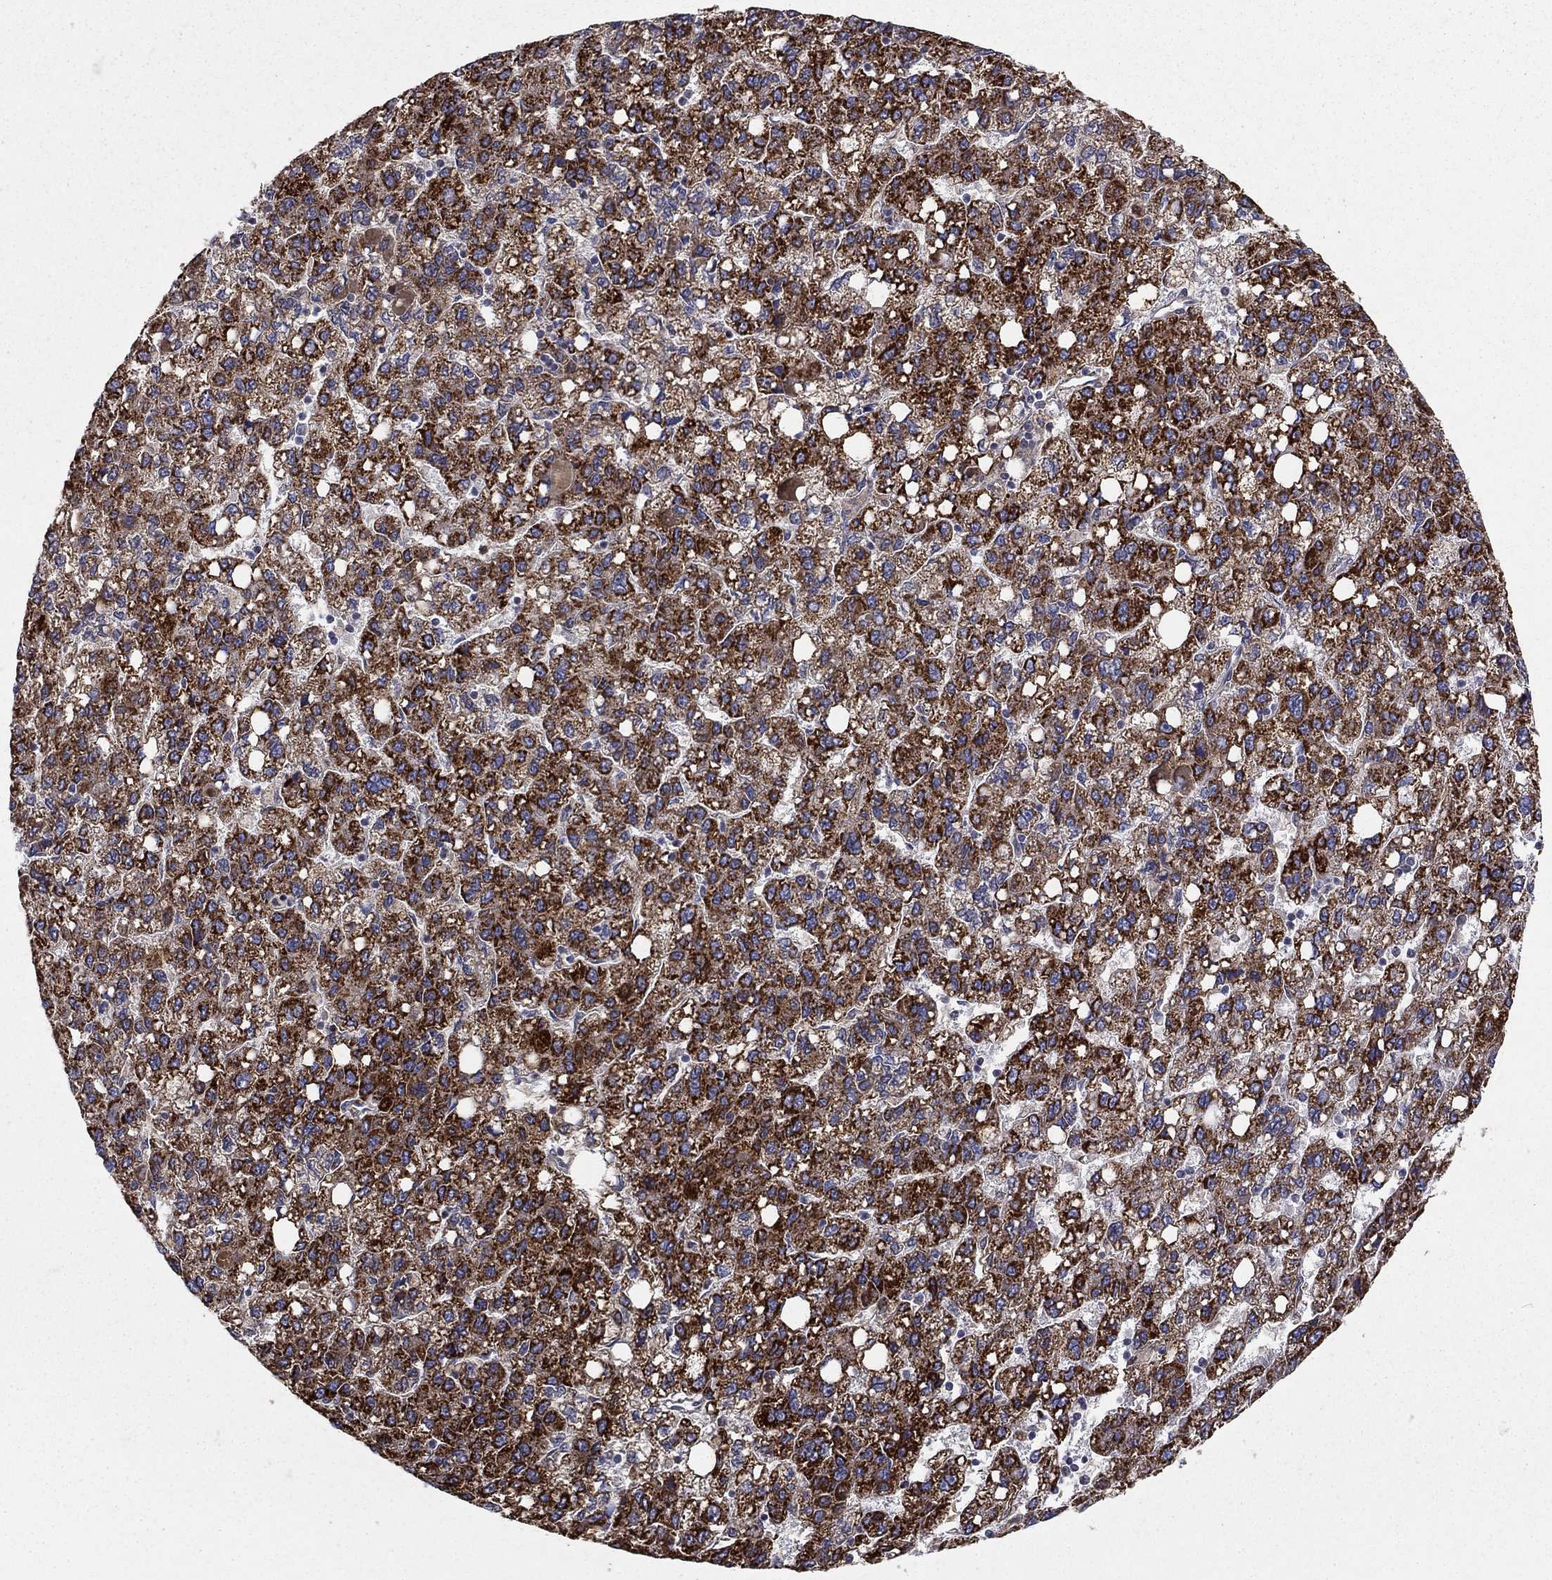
{"staining": {"intensity": "strong", "quantity": ">75%", "location": "cytoplasmic/membranous"}, "tissue": "liver cancer", "cell_type": "Tumor cells", "image_type": "cancer", "snomed": [{"axis": "morphology", "description": "Carcinoma, Hepatocellular, NOS"}, {"axis": "topography", "description": "Liver"}], "caption": "Liver cancer (hepatocellular carcinoma) stained with a brown dye exhibits strong cytoplasmic/membranous positive staining in about >75% of tumor cells.", "gene": "GCSH", "patient": {"sex": "female", "age": 82}}